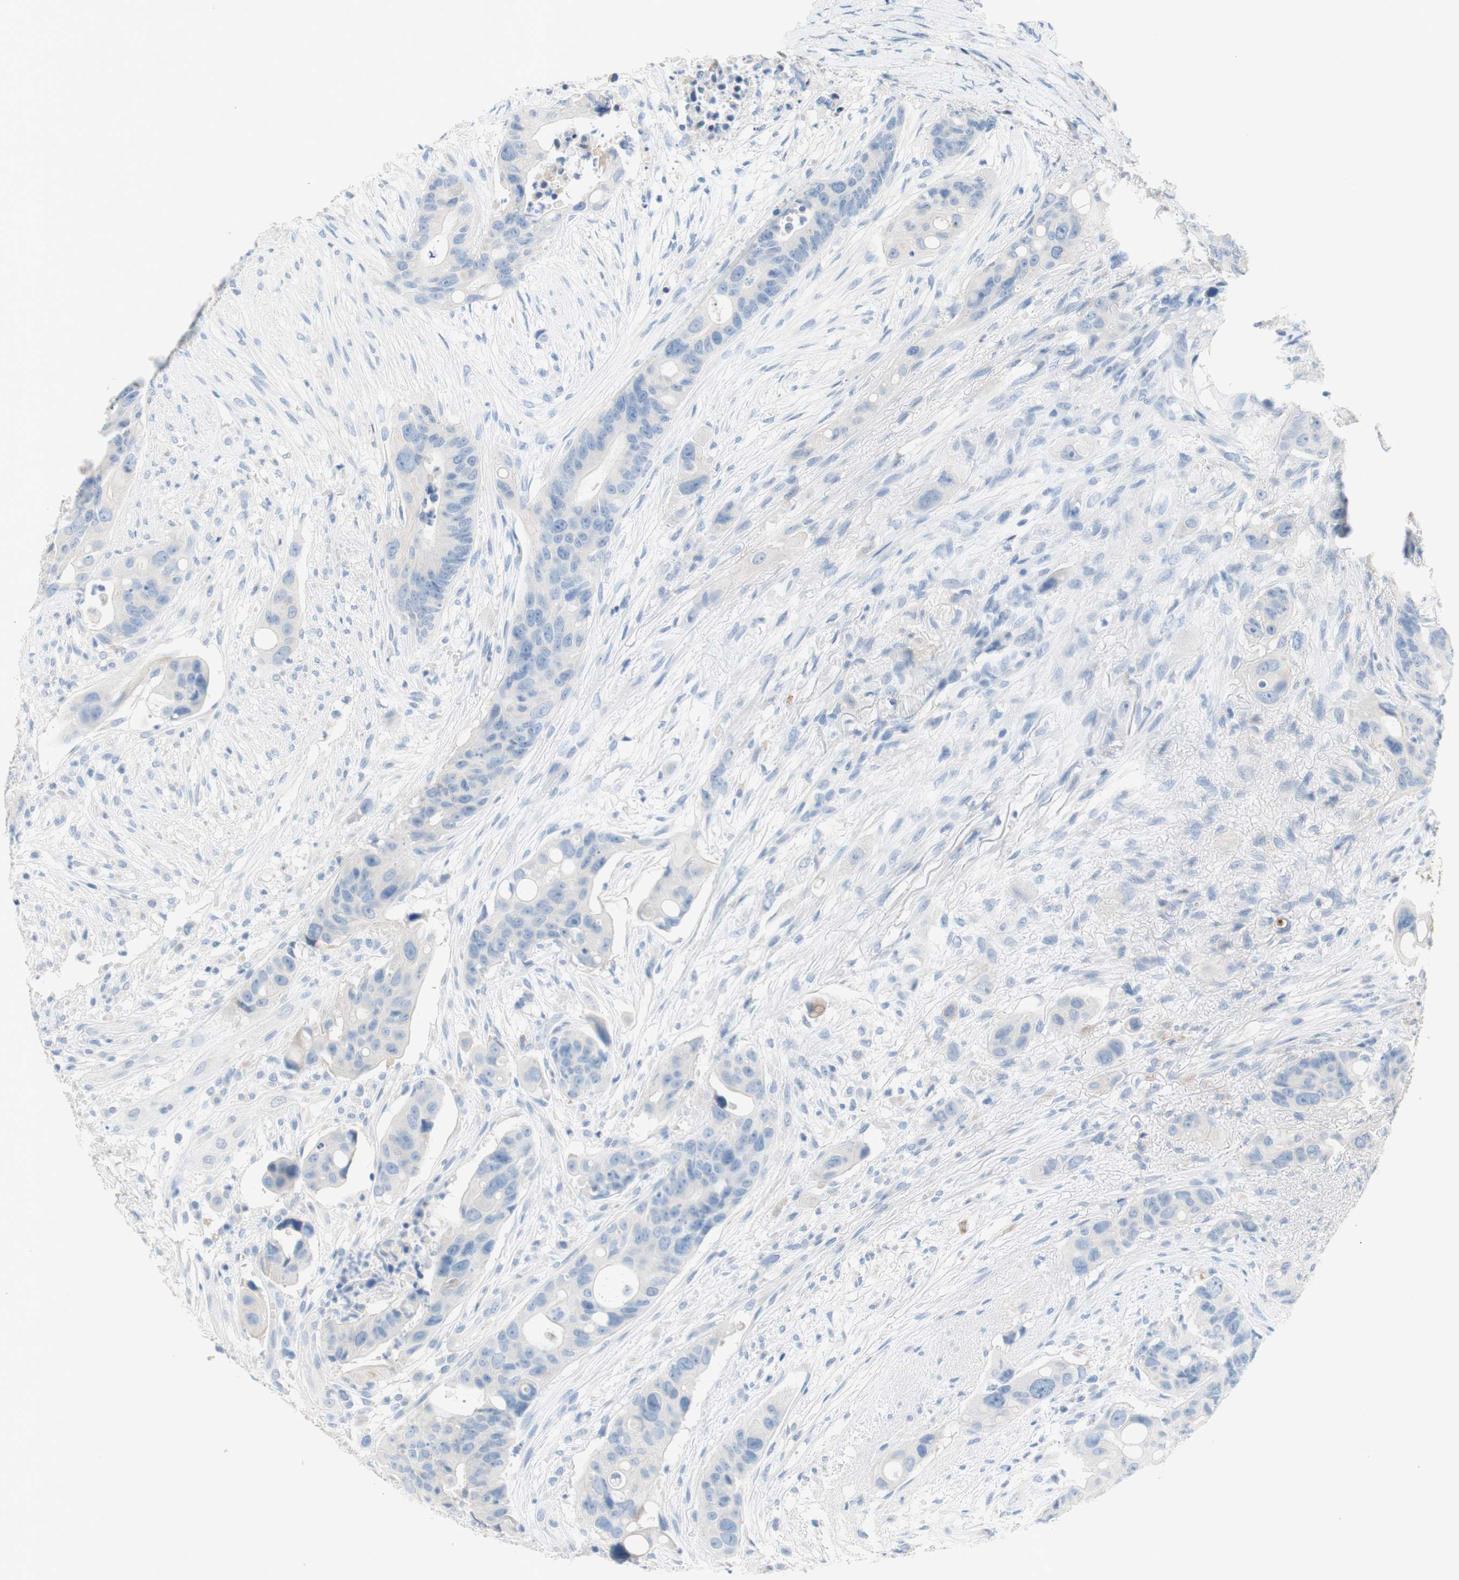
{"staining": {"intensity": "negative", "quantity": "none", "location": "none"}, "tissue": "colorectal cancer", "cell_type": "Tumor cells", "image_type": "cancer", "snomed": [{"axis": "morphology", "description": "Adenocarcinoma, NOS"}, {"axis": "topography", "description": "Colon"}], "caption": "DAB immunohistochemical staining of colorectal adenocarcinoma shows no significant staining in tumor cells. Nuclei are stained in blue.", "gene": "POLR2J3", "patient": {"sex": "female", "age": 57}}